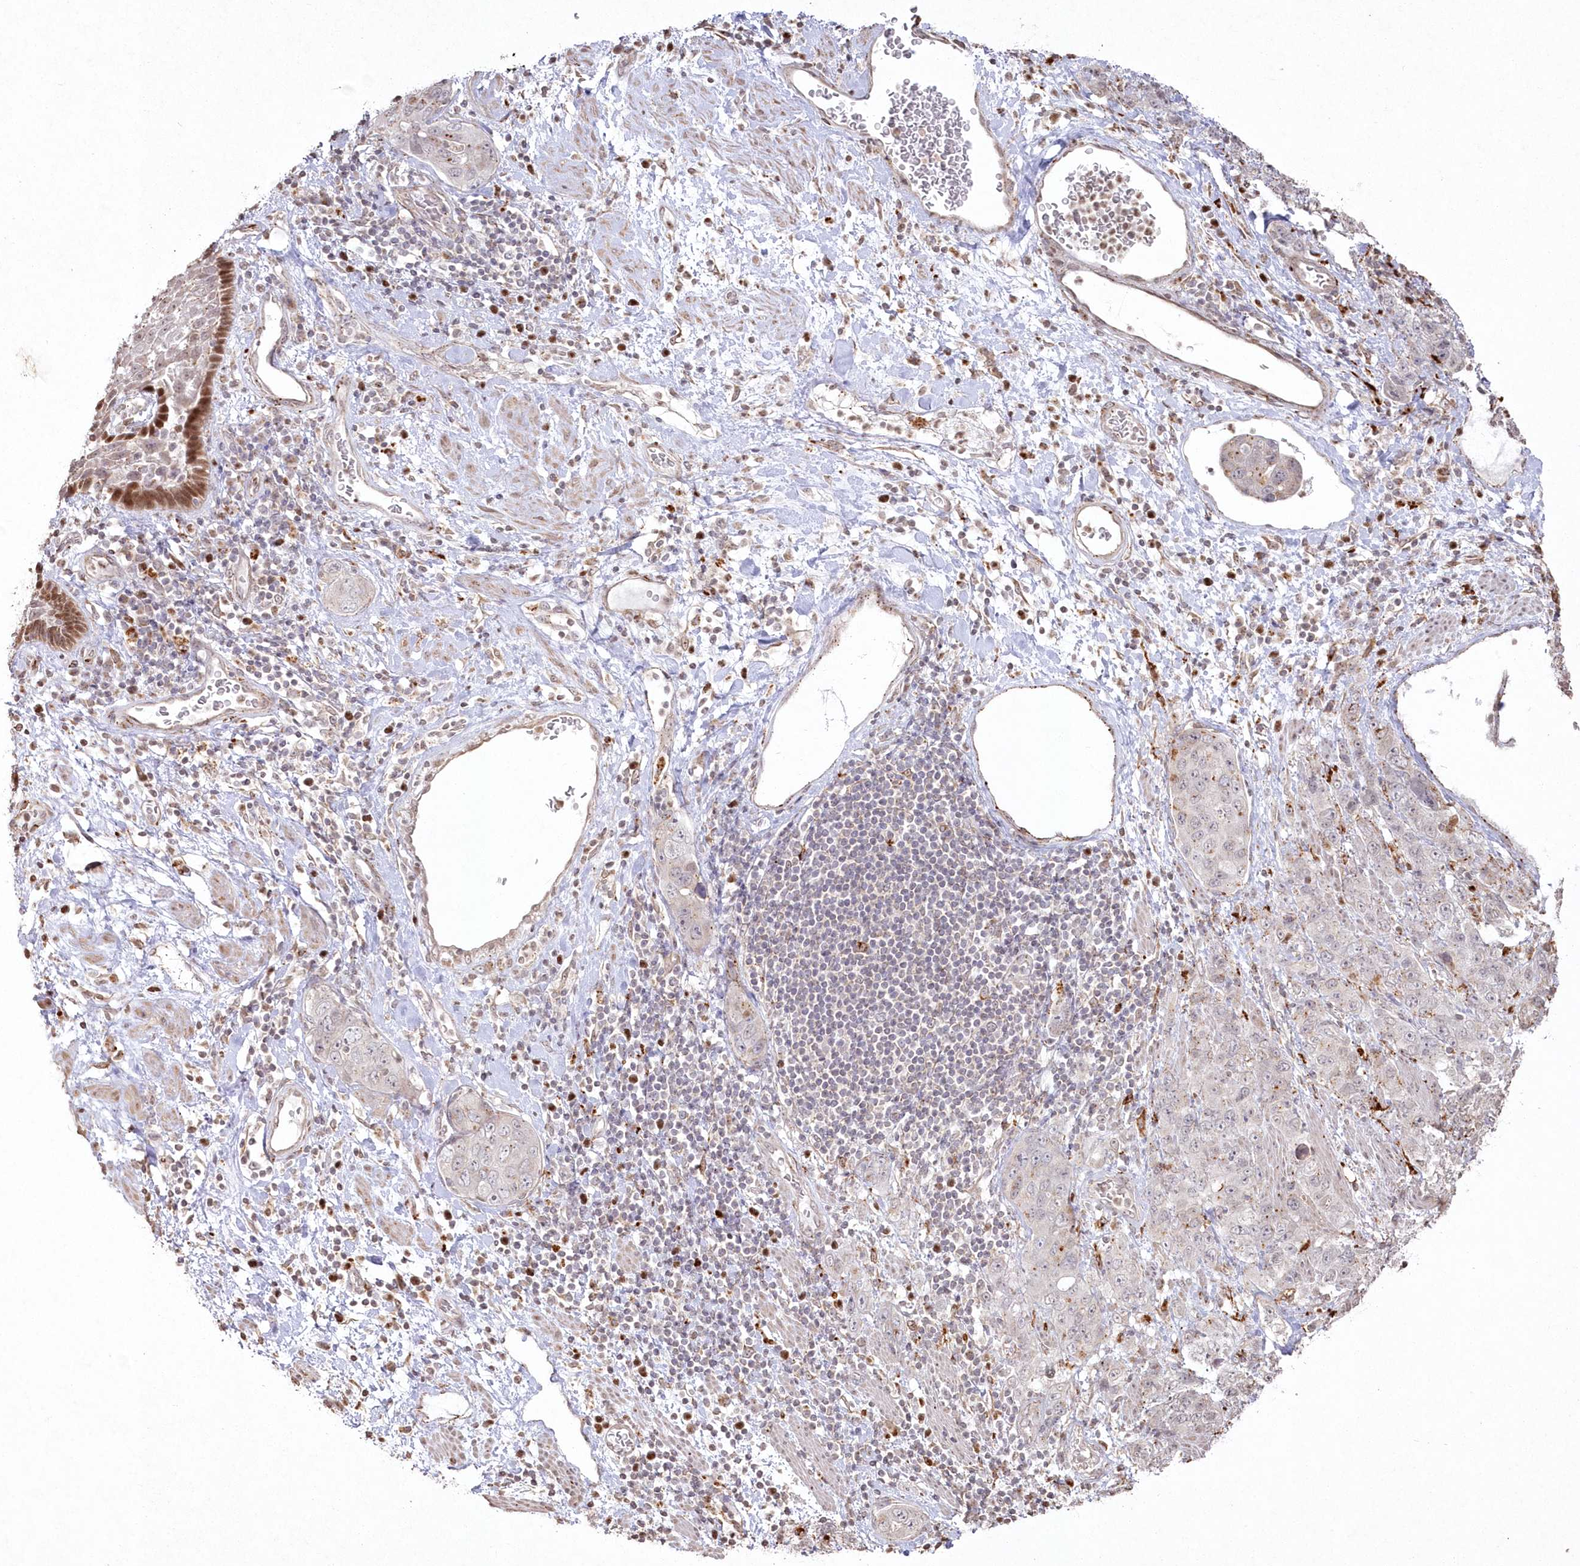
{"staining": {"intensity": "weak", "quantity": "<25%", "location": "cytoplasmic/membranous"}, "tissue": "stomach cancer", "cell_type": "Tumor cells", "image_type": "cancer", "snomed": [{"axis": "morphology", "description": "Adenocarcinoma, NOS"}, {"axis": "topography", "description": "Stomach"}], "caption": "This is an immunohistochemistry (IHC) photomicrograph of stomach cancer. There is no positivity in tumor cells.", "gene": "ARSB", "patient": {"sex": "male", "age": 48}}